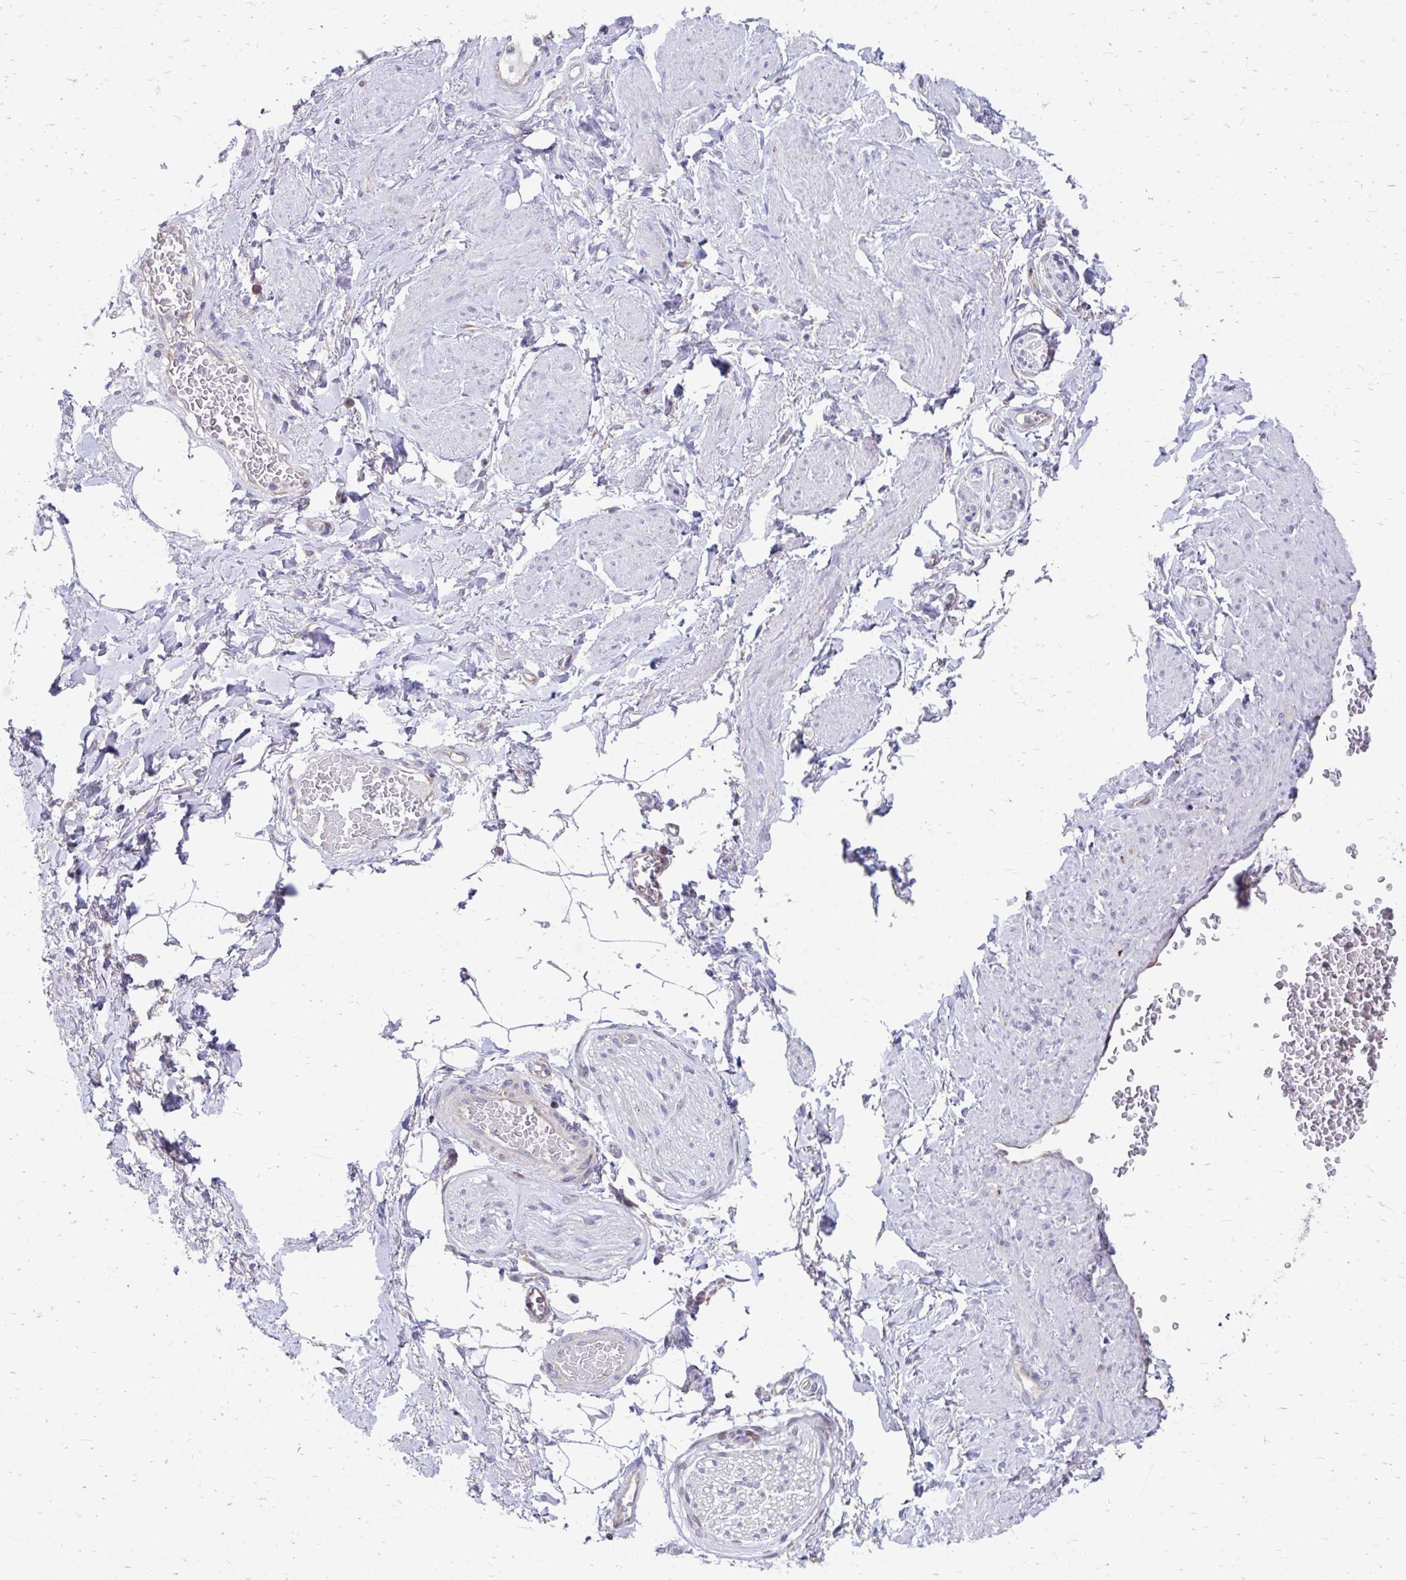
{"staining": {"intensity": "negative", "quantity": "none", "location": "none"}, "tissue": "adipose tissue", "cell_type": "Adipocytes", "image_type": "normal", "snomed": [{"axis": "morphology", "description": "Normal tissue, NOS"}, {"axis": "topography", "description": "Vagina"}, {"axis": "topography", "description": "Peripheral nerve tissue"}], "caption": "Immunohistochemistry (IHC) micrograph of normal adipose tissue: human adipose tissue stained with DAB (3,3'-diaminobenzidine) displays no significant protein positivity in adipocytes. (IHC, brightfield microscopy, high magnification).", "gene": "FHIP1B", "patient": {"sex": "female", "age": 71}}